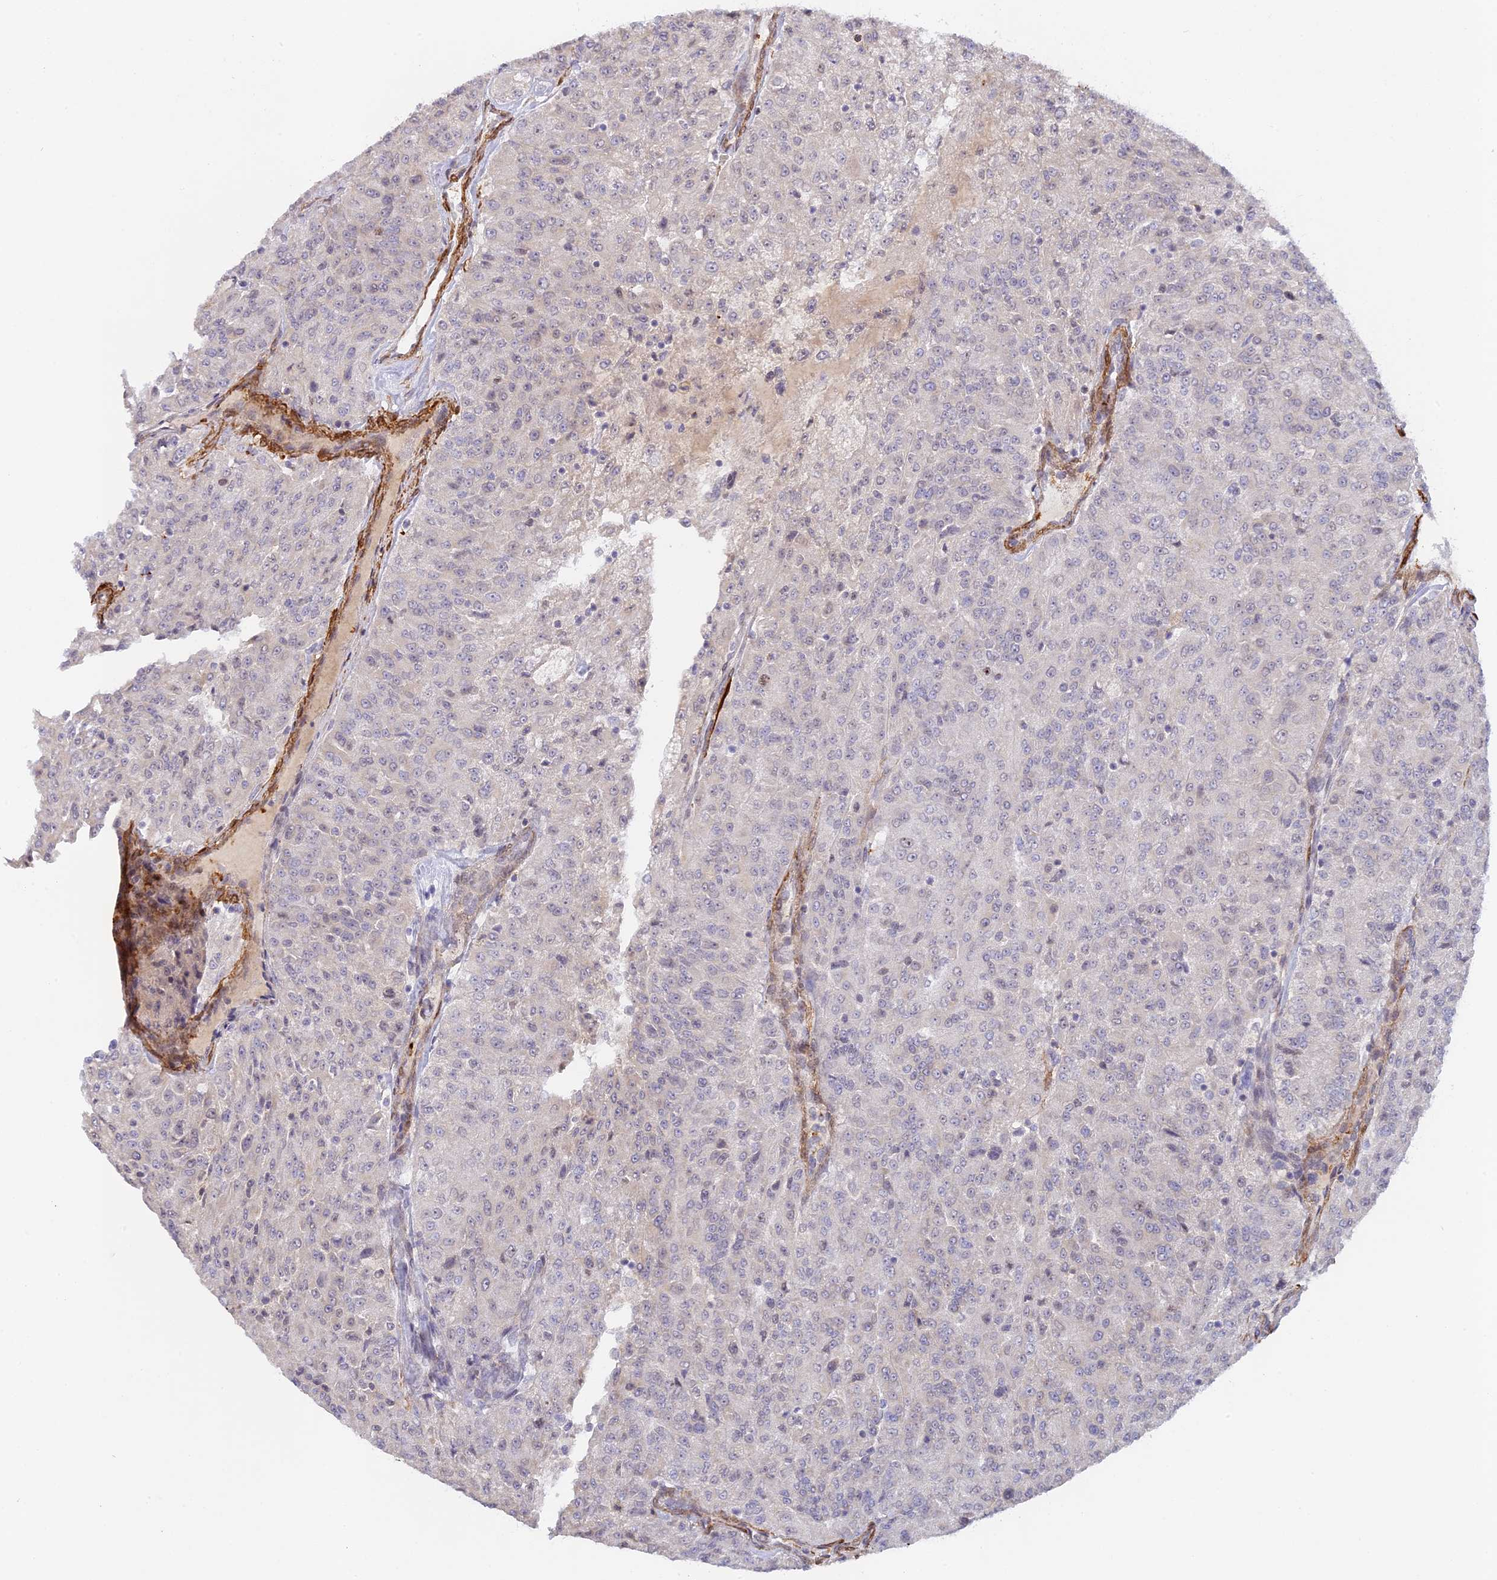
{"staining": {"intensity": "negative", "quantity": "none", "location": "none"}, "tissue": "renal cancer", "cell_type": "Tumor cells", "image_type": "cancer", "snomed": [{"axis": "morphology", "description": "Adenocarcinoma, NOS"}, {"axis": "topography", "description": "Kidney"}], "caption": "This is an immunohistochemistry micrograph of renal cancer (adenocarcinoma). There is no positivity in tumor cells.", "gene": "CCDC154", "patient": {"sex": "female", "age": 63}}